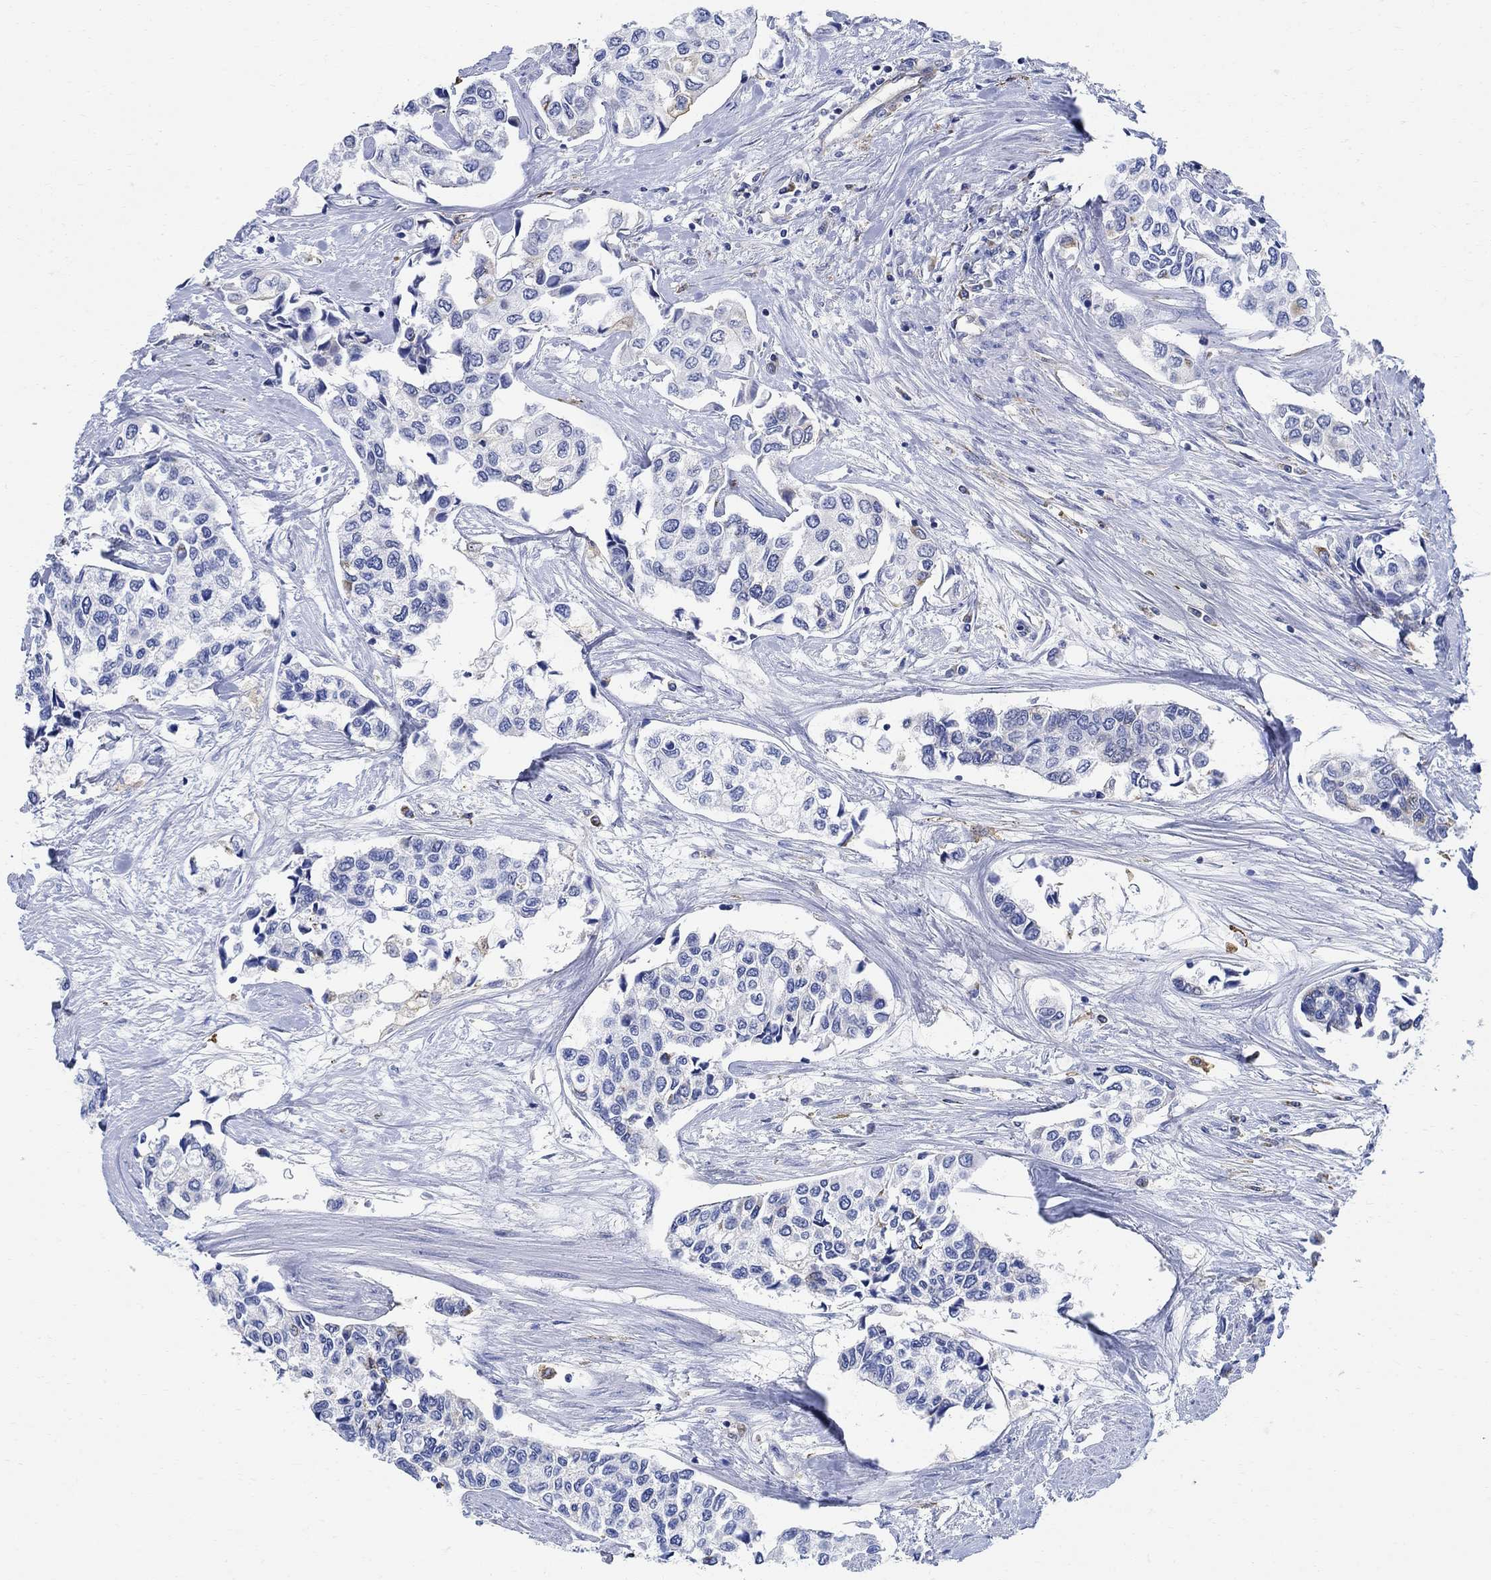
{"staining": {"intensity": "negative", "quantity": "none", "location": "none"}, "tissue": "urothelial cancer", "cell_type": "Tumor cells", "image_type": "cancer", "snomed": [{"axis": "morphology", "description": "Urothelial carcinoma, High grade"}, {"axis": "topography", "description": "Urinary bladder"}], "caption": "This is an immunohistochemistry (IHC) image of urothelial carcinoma (high-grade). There is no expression in tumor cells.", "gene": "PHF21B", "patient": {"sex": "male", "age": 73}}